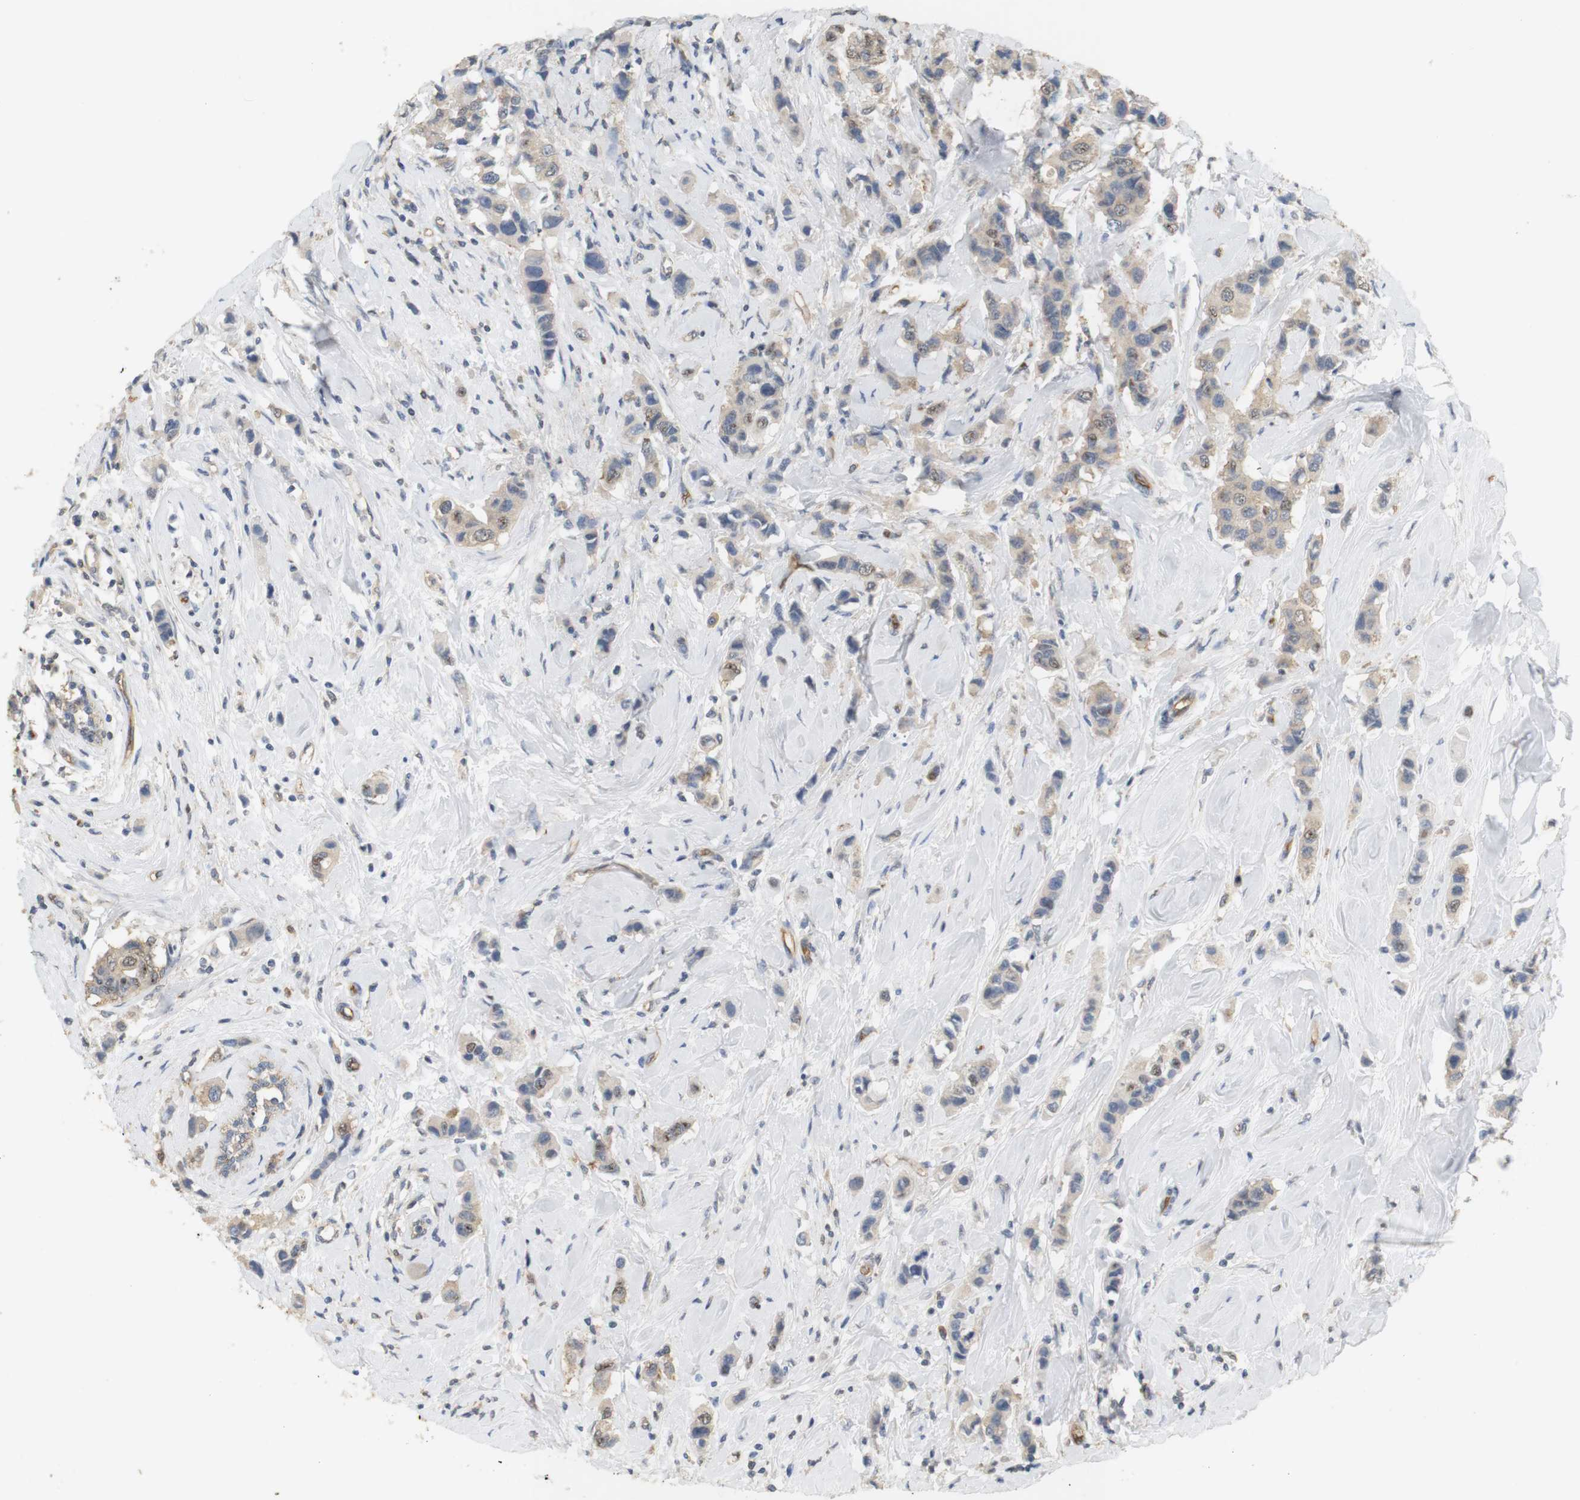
{"staining": {"intensity": "weak", "quantity": "<25%", "location": "cytoplasmic/membranous,nuclear"}, "tissue": "breast cancer", "cell_type": "Tumor cells", "image_type": "cancer", "snomed": [{"axis": "morphology", "description": "Normal tissue, NOS"}, {"axis": "morphology", "description": "Duct carcinoma"}, {"axis": "topography", "description": "Breast"}], "caption": "Breast intraductal carcinoma was stained to show a protein in brown. There is no significant positivity in tumor cells.", "gene": "OSR1", "patient": {"sex": "female", "age": 50}}